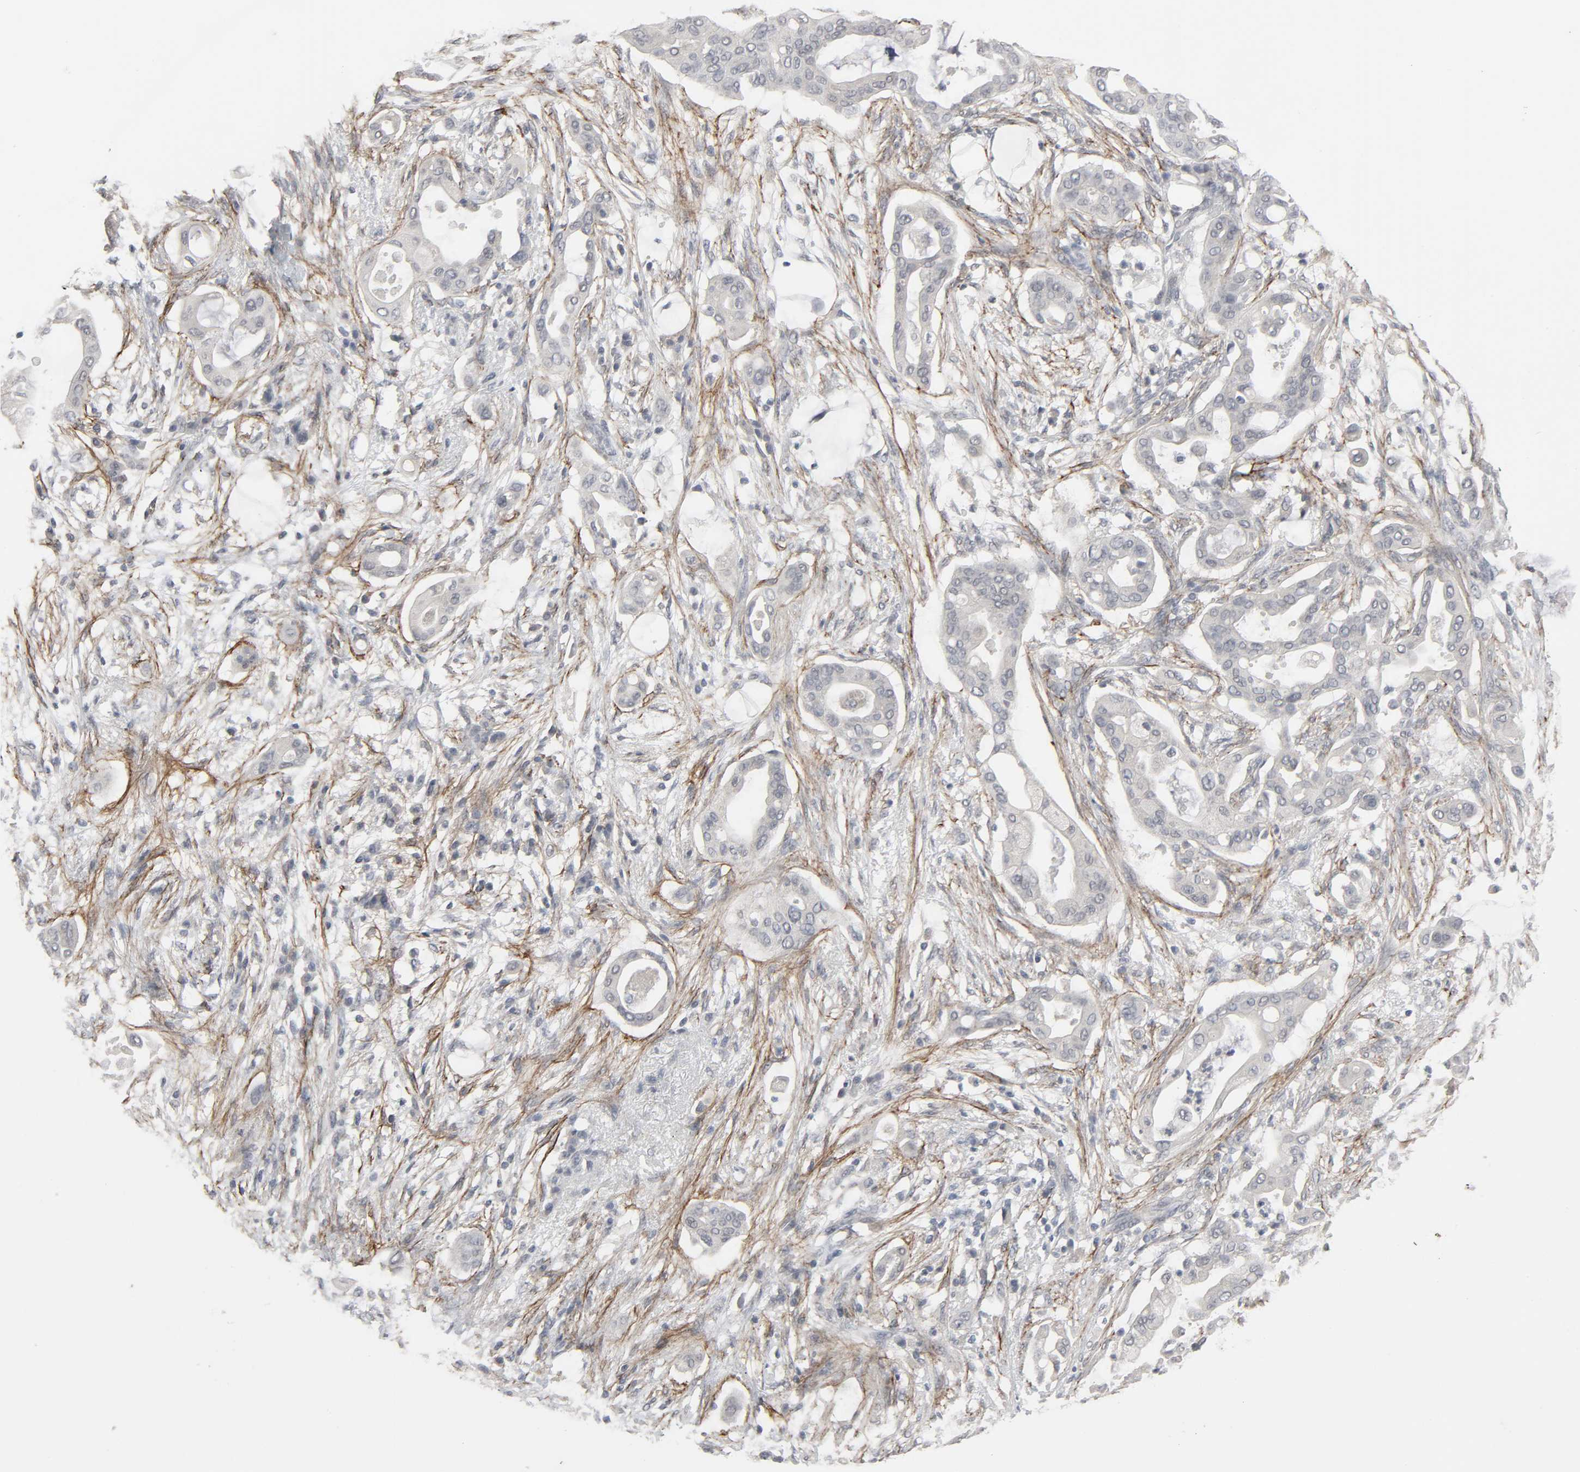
{"staining": {"intensity": "negative", "quantity": "none", "location": "none"}, "tissue": "pancreatic cancer", "cell_type": "Tumor cells", "image_type": "cancer", "snomed": [{"axis": "morphology", "description": "Adenocarcinoma, NOS"}, {"axis": "morphology", "description": "Adenocarcinoma, metastatic, NOS"}, {"axis": "topography", "description": "Lymph node"}, {"axis": "topography", "description": "Pancreas"}, {"axis": "topography", "description": "Duodenum"}], "caption": "DAB immunohistochemical staining of pancreatic cancer (metastatic adenocarcinoma) demonstrates no significant positivity in tumor cells. Nuclei are stained in blue.", "gene": "ZNF222", "patient": {"sex": "female", "age": 64}}